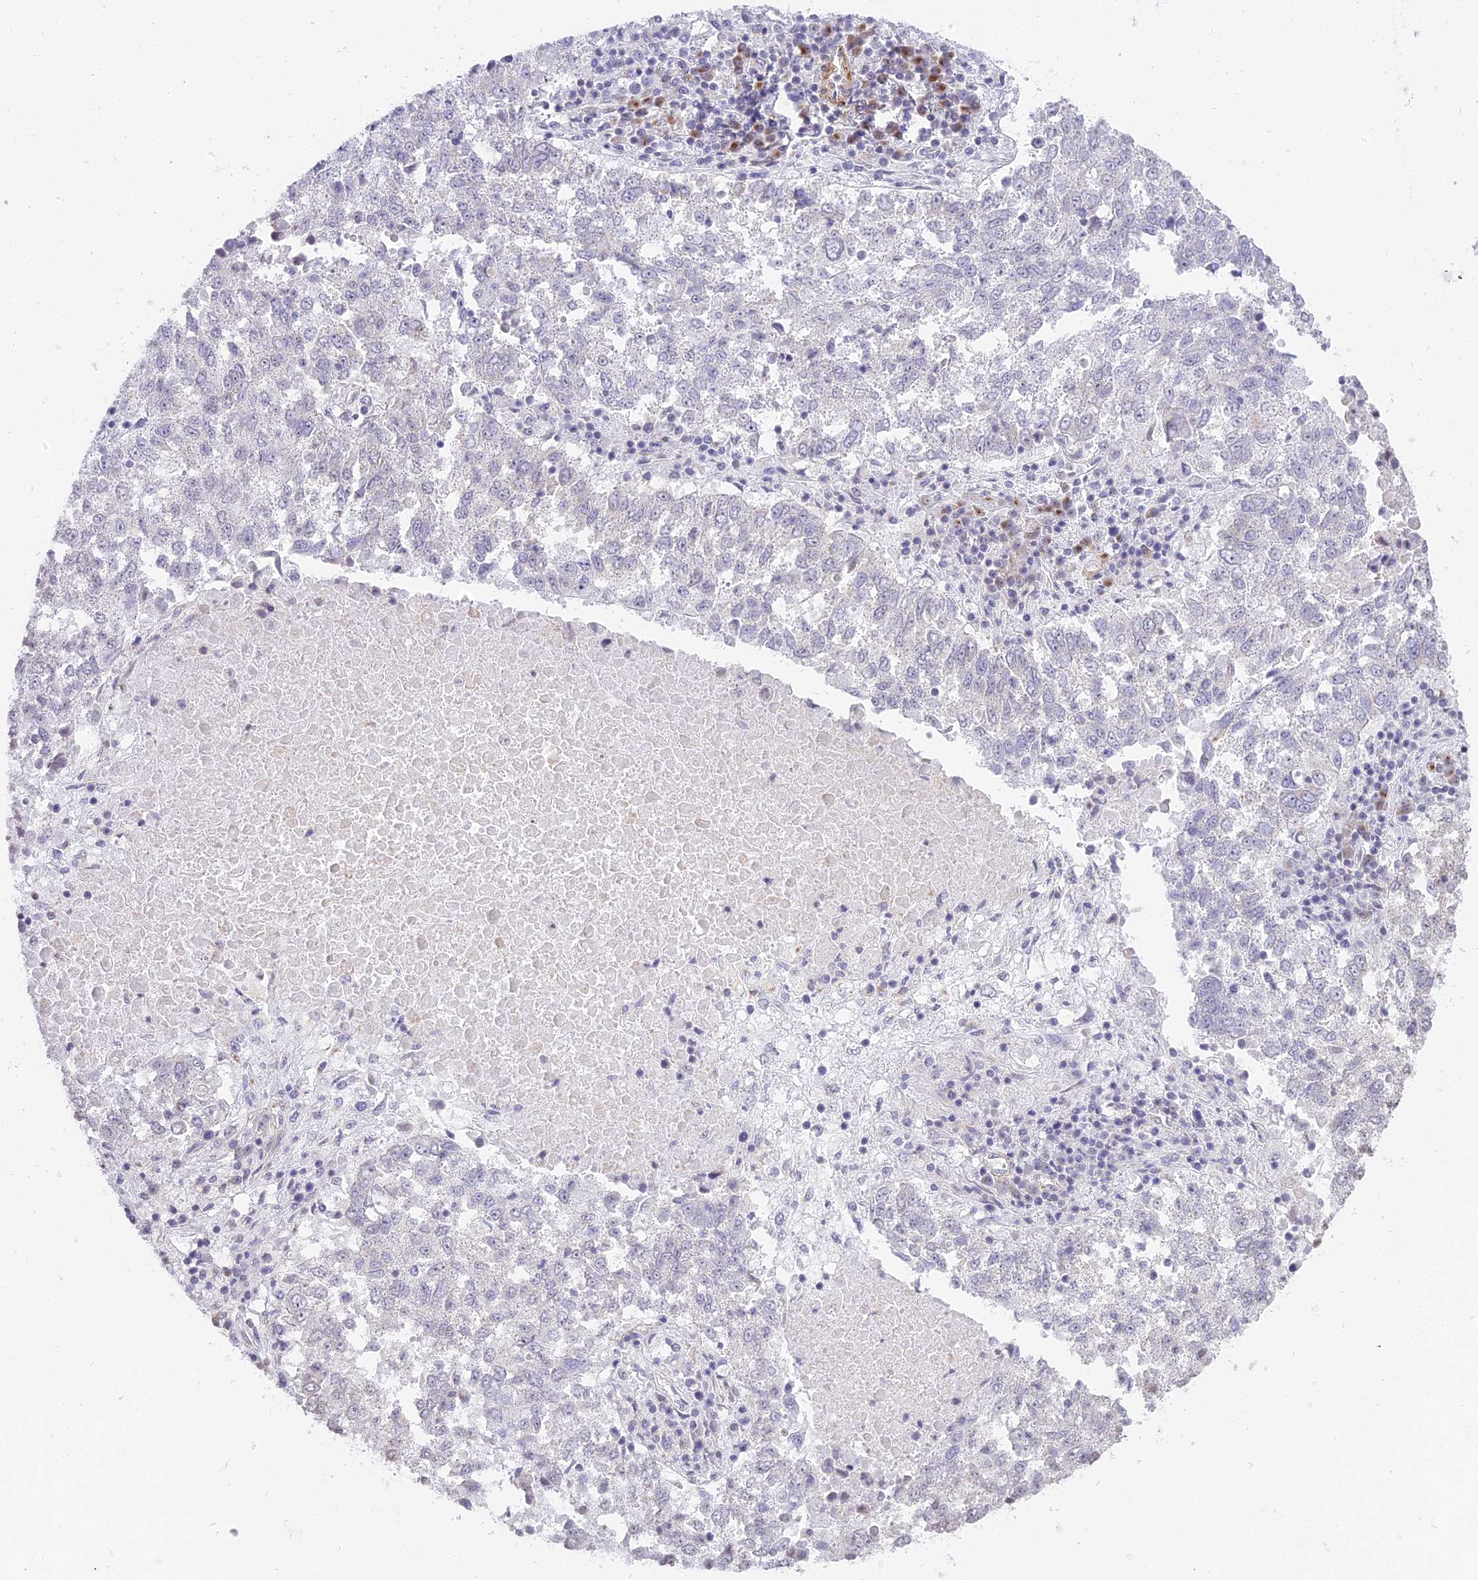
{"staining": {"intensity": "negative", "quantity": "none", "location": "none"}, "tissue": "lung cancer", "cell_type": "Tumor cells", "image_type": "cancer", "snomed": [{"axis": "morphology", "description": "Squamous cell carcinoma, NOS"}, {"axis": "topography", "description": "Lung"}], "caption": "Protein analysis of lung cancer (squamous cell carcinoma) shows no significant staining in tumor cells.", "gene": "HEATR5B", "patient": {"sex": "male", "age": 73}}